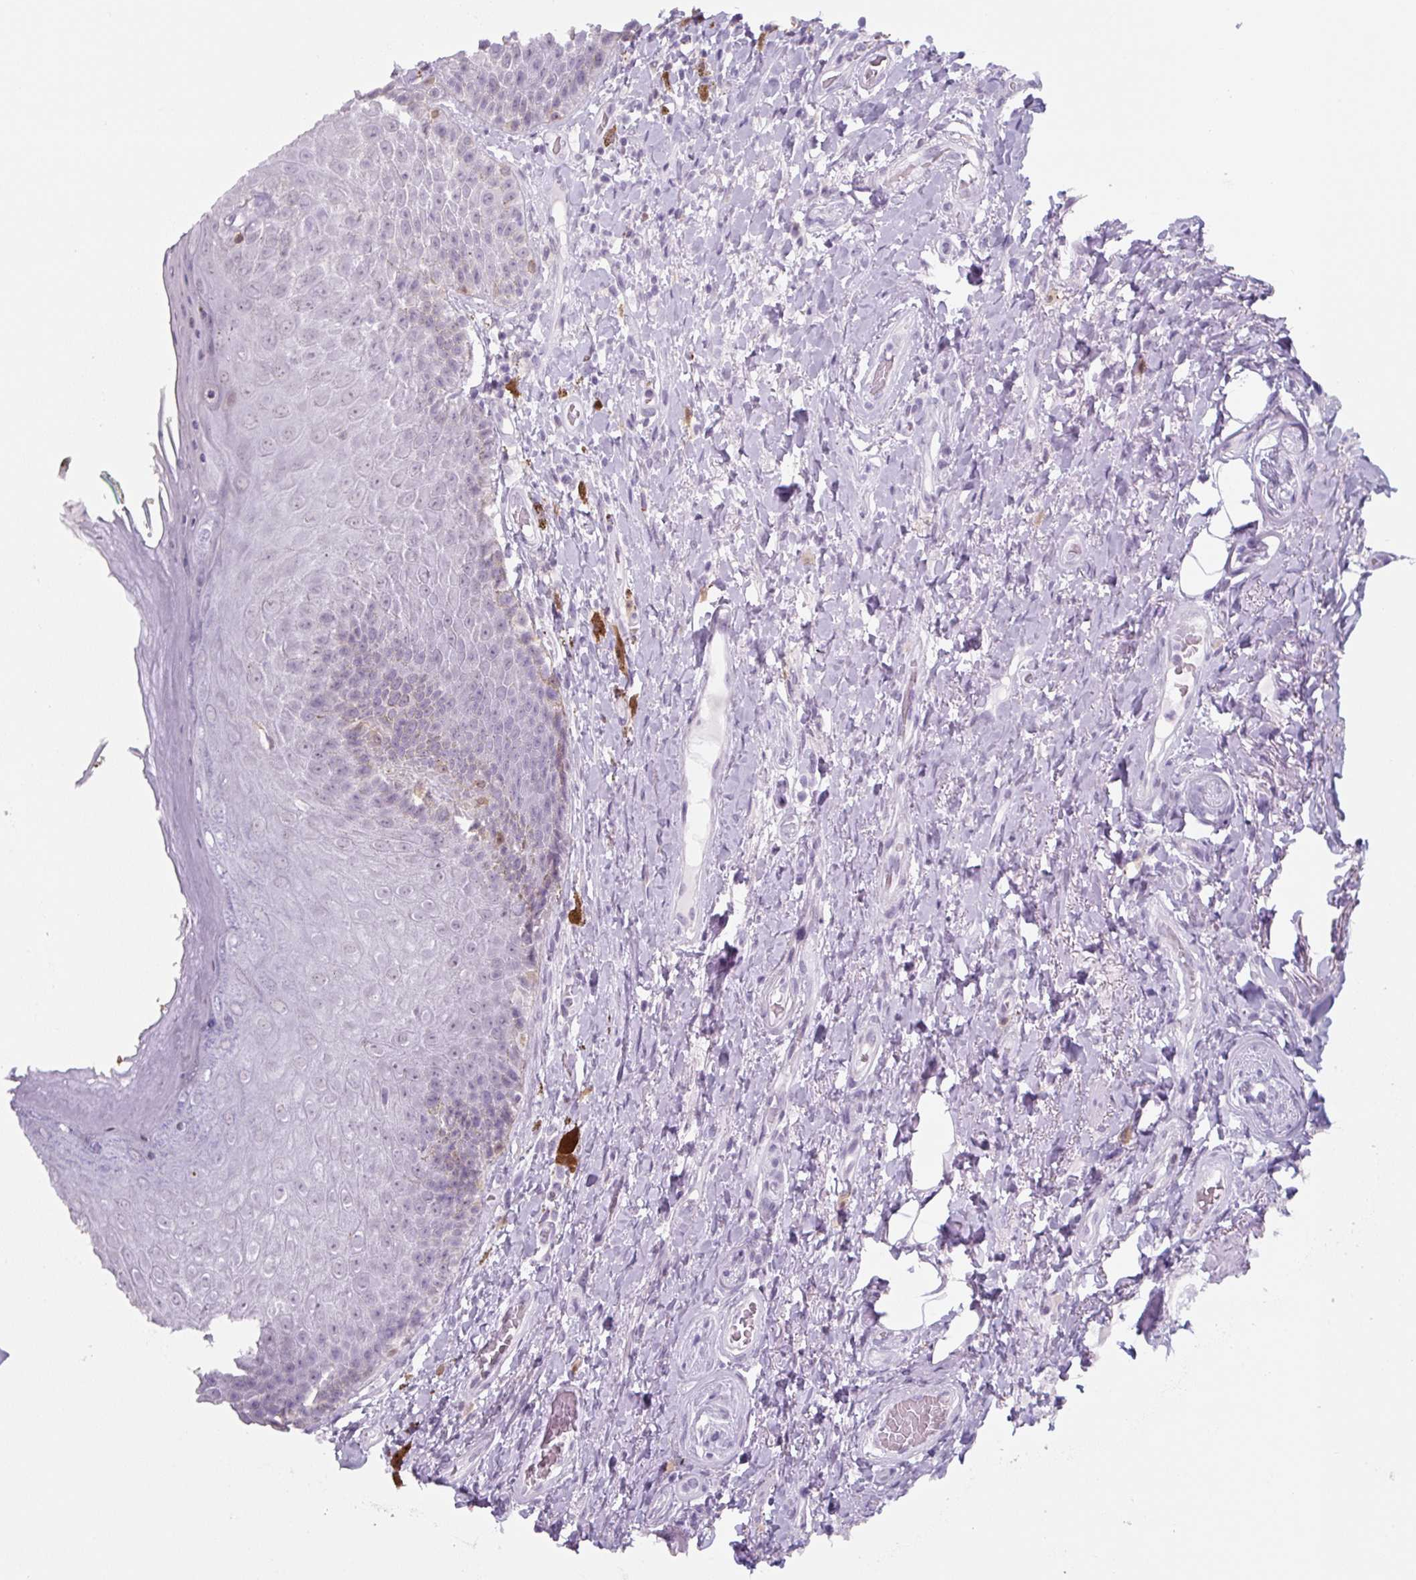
{"staining": {"intensity": "negative", "quantity": "none", "location": "none"}, "tissue": "skin", "cell_type": "Epidermal cells", "image_type": "normal", "snomed": [{"axis": "morphology", "description": "Normal tissue, NOS"}, {"axis": "topography", "description": "Anal"}, {"axis": "topography", "description": "Peripheral nerve tissue"}], "caption": "This is a histopathology image of immunohistochemistry (IHC) staining of normal skin, which shows no staining in epidermal cells.", "gene": "TNFRSF8", "patient": {"sex": "male", "age": 53}}